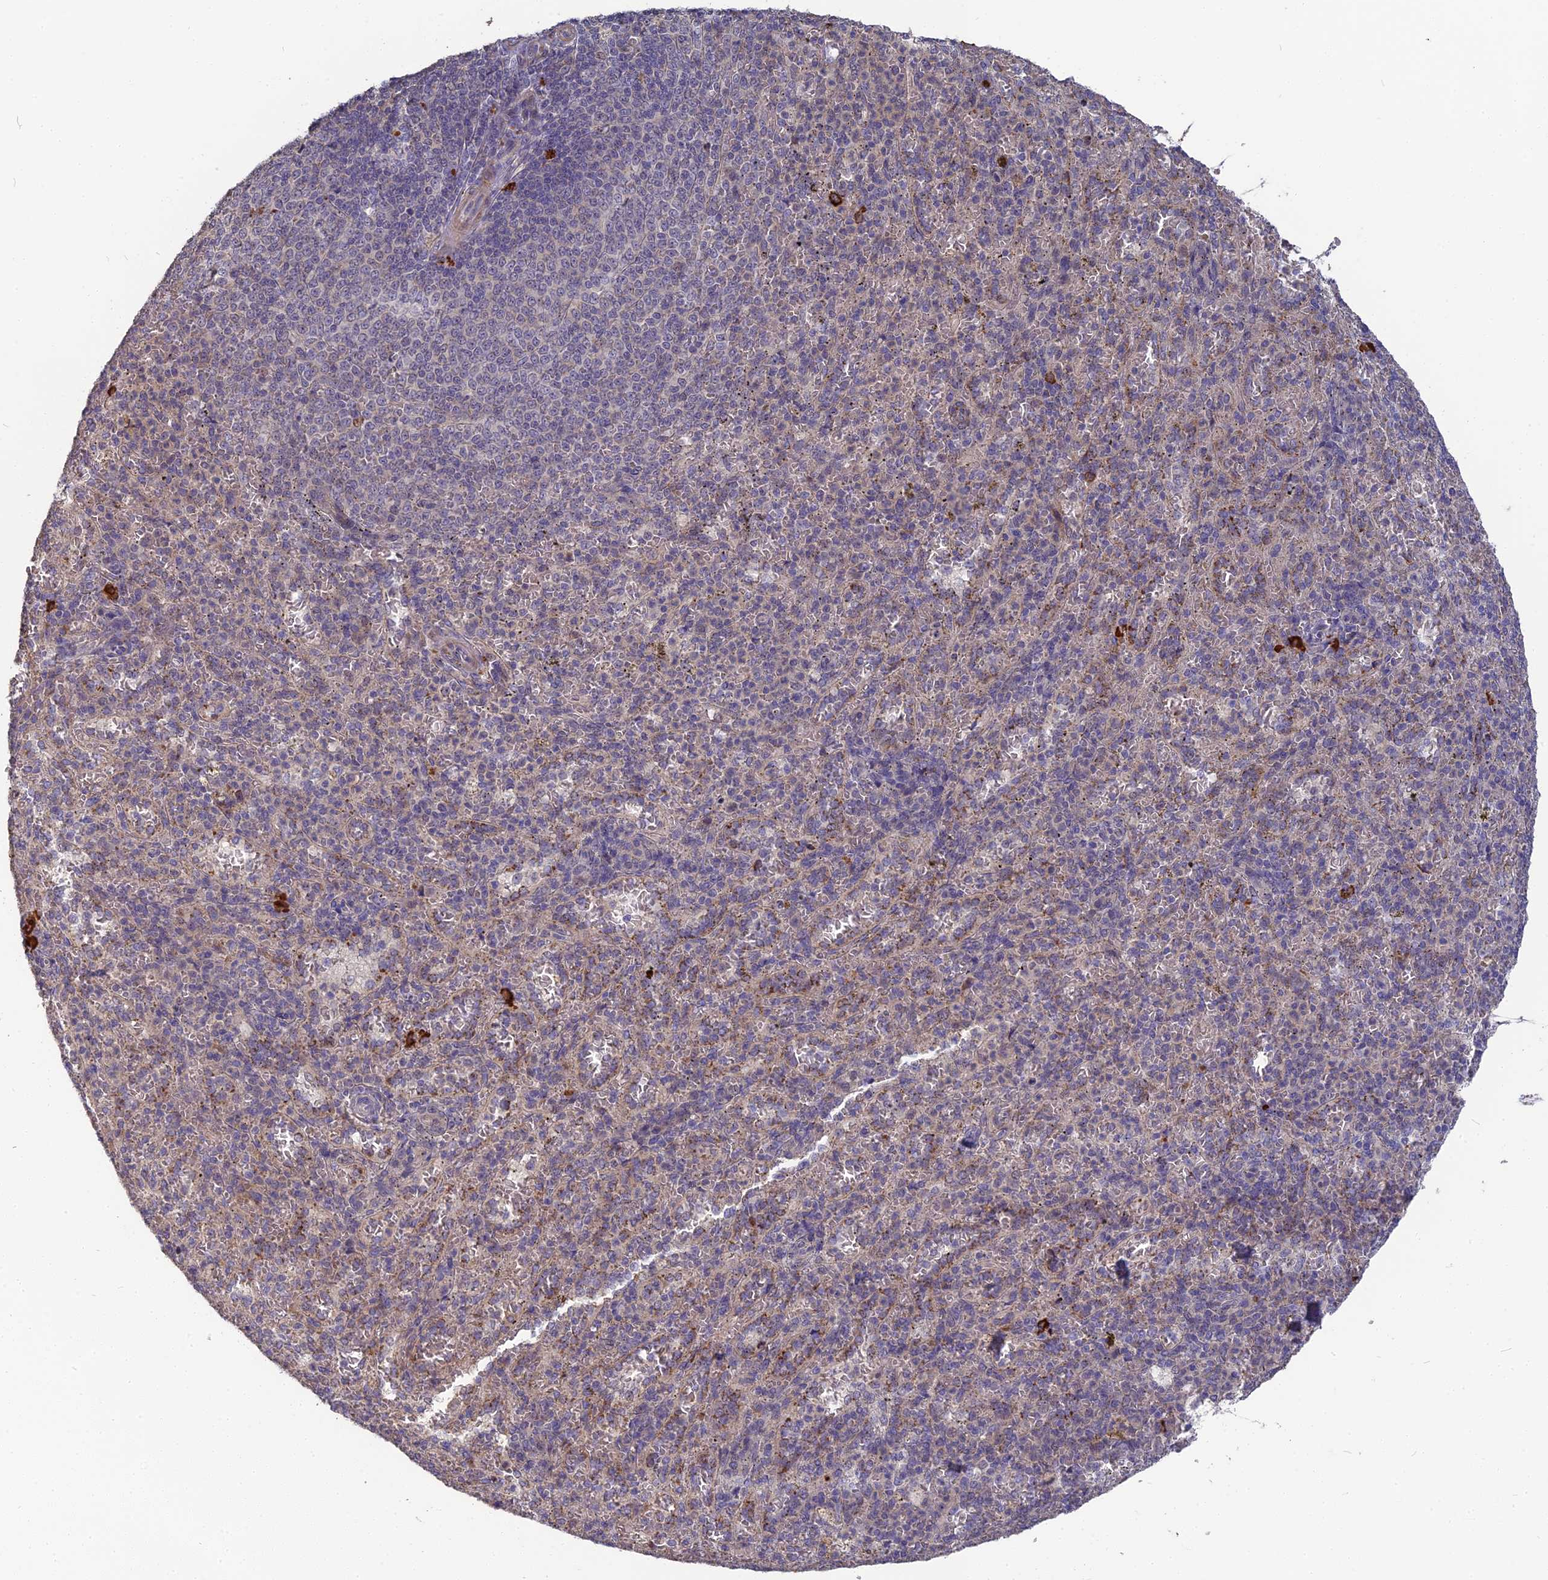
{"staining": {"intensity": "strong", "quantity": "<25%", "location": "cytoplasmic/membranous"}, "tissue": "spleen", "cell_type": "Cells in red pulp", "image_type": "normal", "snomed": [{"axis": "morphology", "description": "Normal tissue, NOS"}, {"axis": "topography", "description": "Spleen"}], "caption": "A medium amount of strong cytoplasmic/membranous staining is seen in about <25% of cells in red pulp in benign spleen. (brown staining indicates protein expression, while blue staining denotes nuclei).", "gene": "ERMAP", "patient": {"sex": "female", "age": 21}}